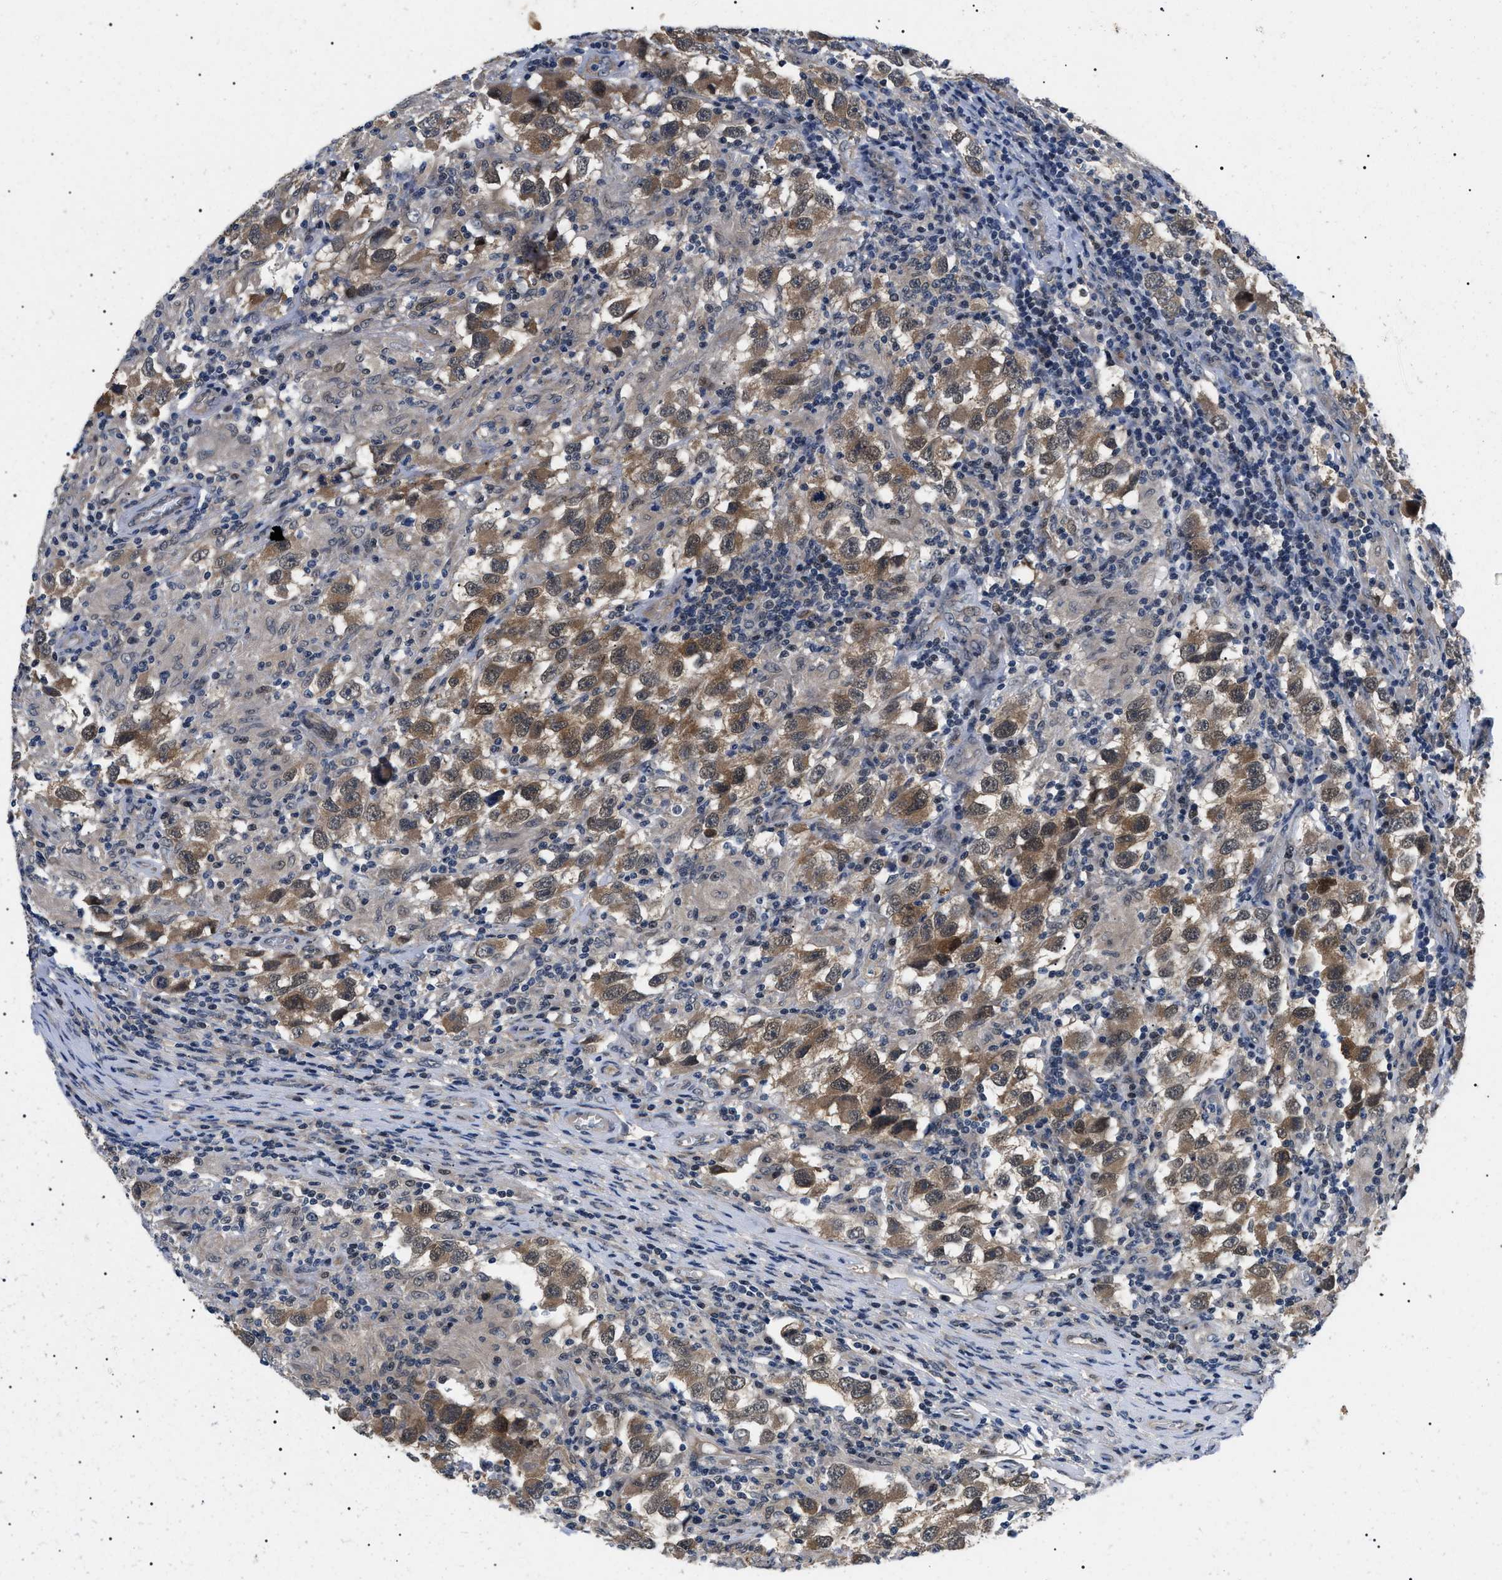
{"staining": {"intensity": "moderate", "quantity": ">75%", "location": "cytoplasmic/membranous"}, "tissue": "testis cancer", "cell_type": "Tumor cells", "image_type": "cancer", "snomed": [{"axis": "morphology", "description": "Carcinoma, Embryonal, NOS"}, {"axis": "topography", "description": "Testis"}], "caption": "A photomicrograph of testis cancer (embryonal carcinoma) stained for a protein reveals moderate cytoplasmic/membranous brown staining in tumor cells. Using DAB (brown) and hematoxylin (blue) stains, captured at high magnification using brightfield microscopy.", "gene": "GARRE1", "patient": {"sex": "male", "age": 21}}